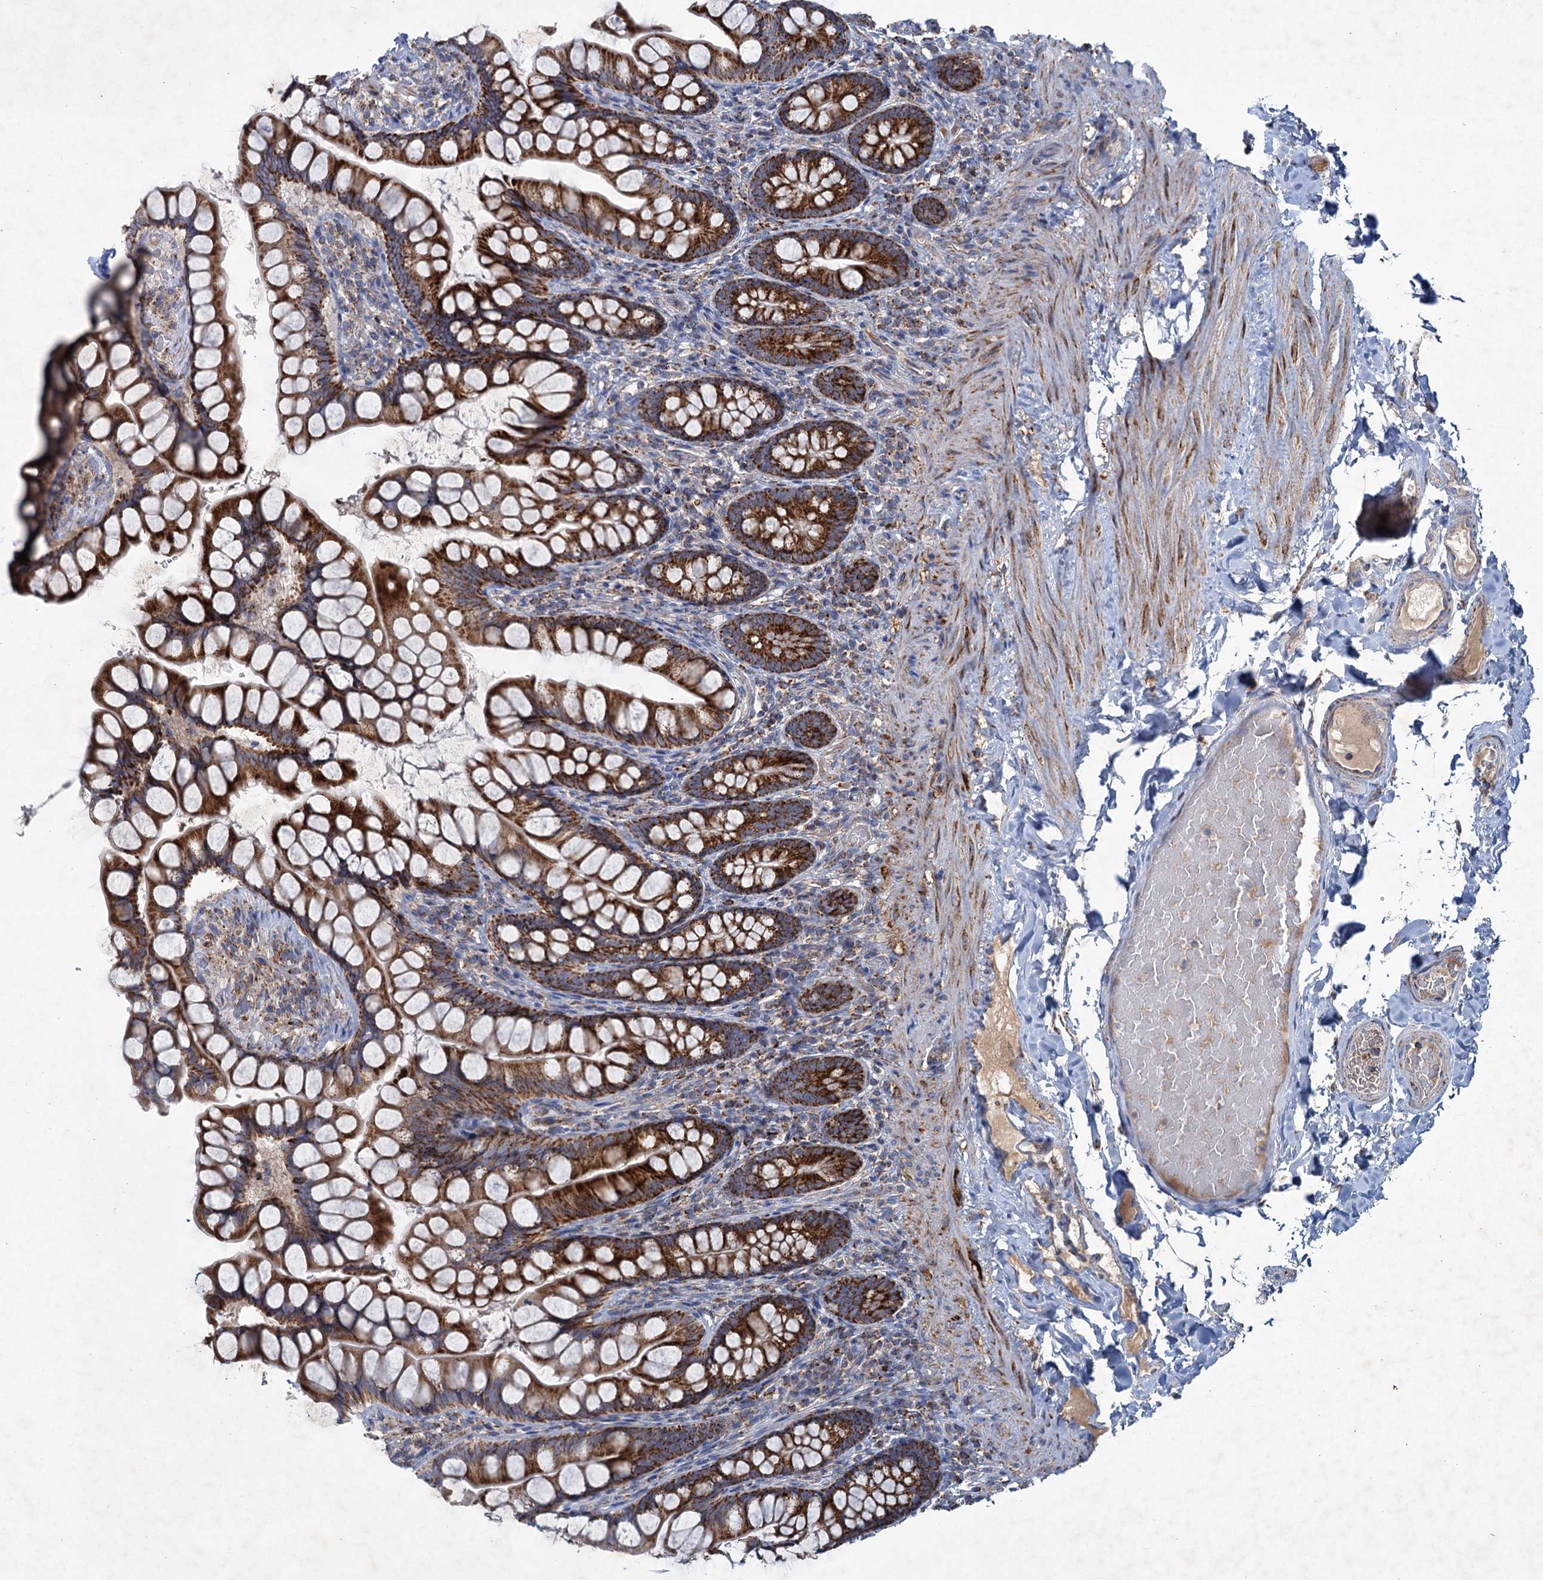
{"staining": {"intensity": "strong", "quantity": ">75%", "location": "cytoplasmic/membranous"}, "tissue": "small intestine", "cell_type": "Glandular cells", "image_type": "normal", "snomed": [{"axis": "morphology", "description": "Normal tissue, NOS"}, {"axis": "topography", "description": "Small intestine"}], "caption": "Protein staining demonstrates strong cytoplasmic/membranous staining in approximately >75% of glandular cells in benign small intestine. (Brightfield microscopy of DAB IHC at high magnification).", "gene": "GTPBP3", "patient": {"sex": "male", "age": 70}}